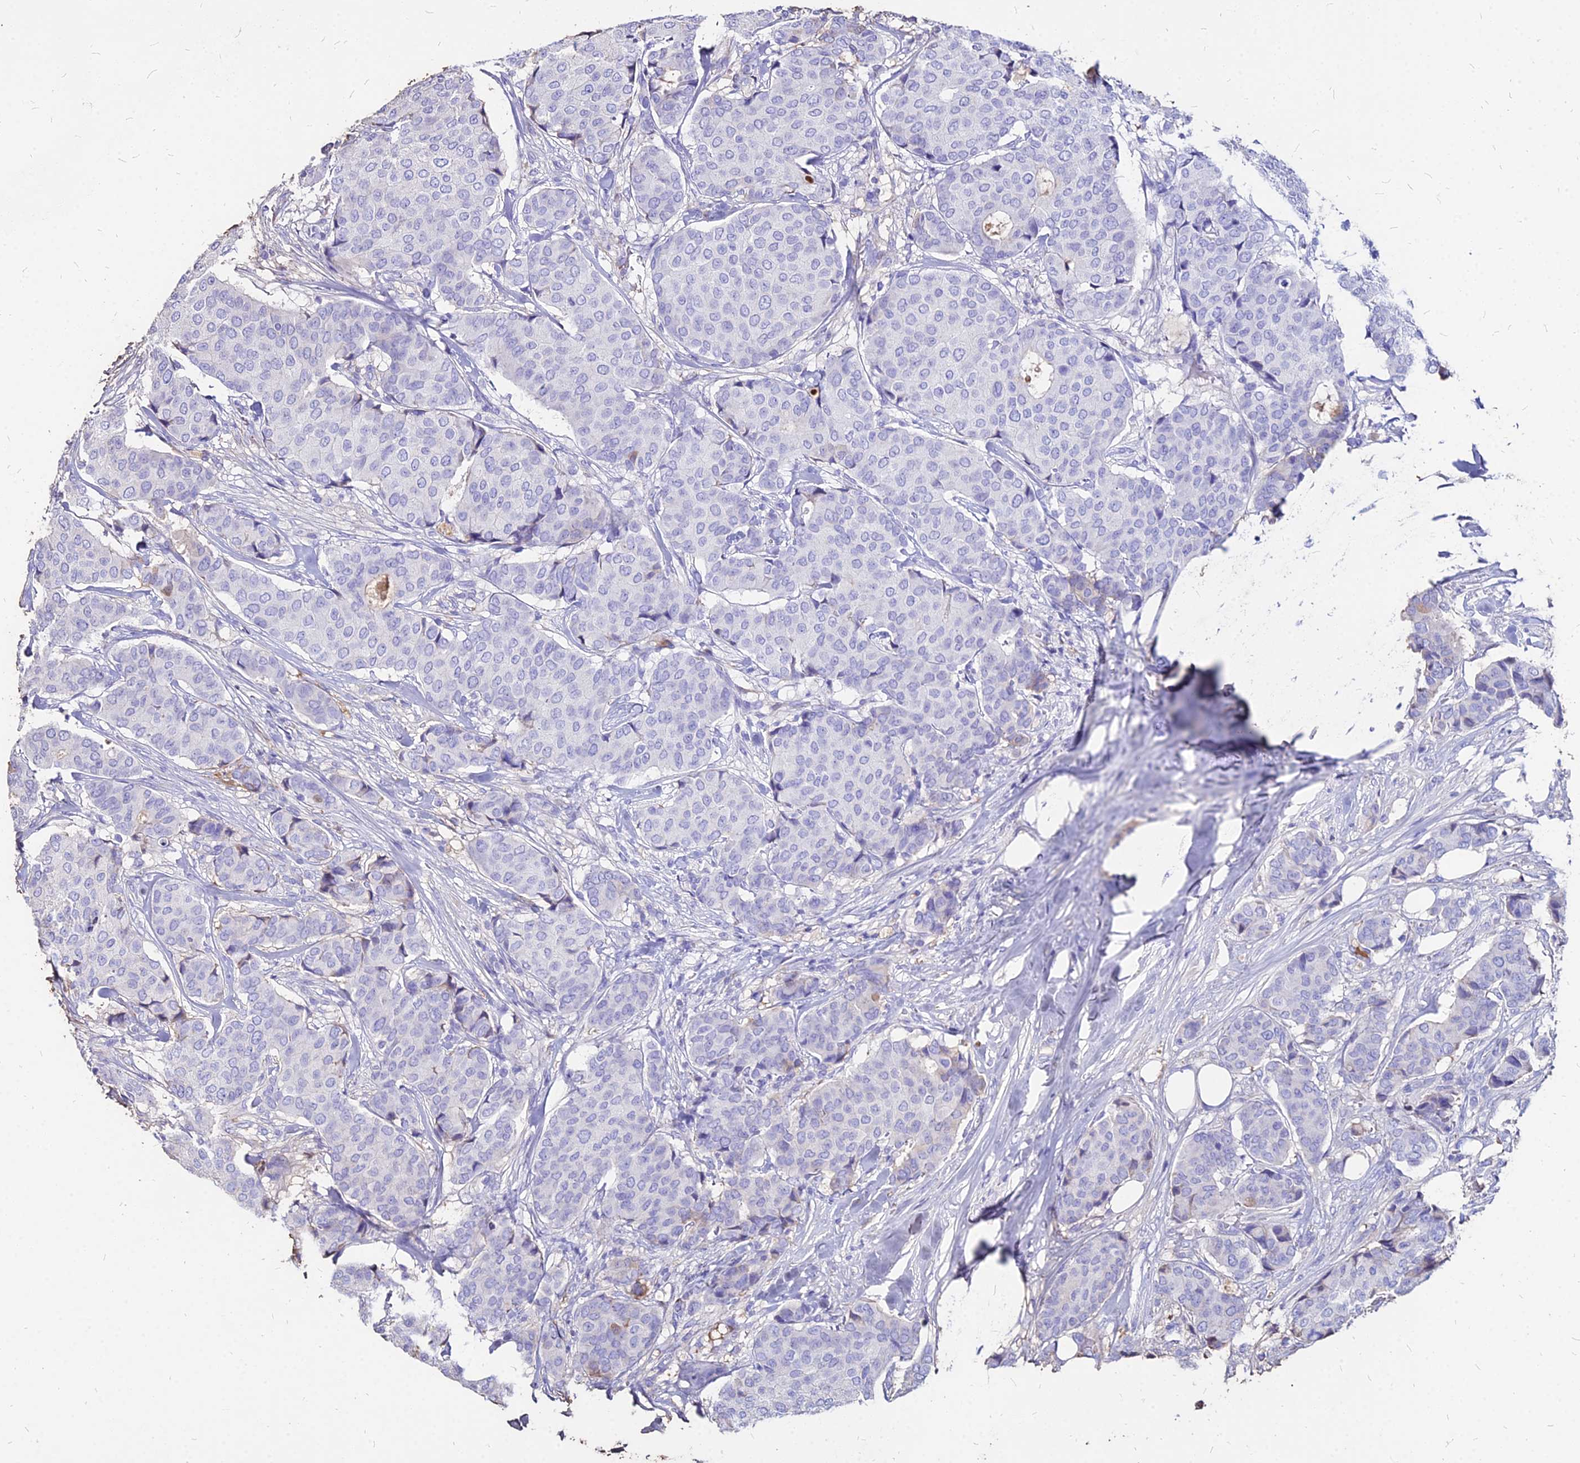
{"staining": {"intensity": "negative", "quantity": "none", "location": "none"}, "tissue": "breast cancer", "cell_type": "Tumor cells", "image_type": "cancer", "snomed": [{"axis": "morphology", "description": "Duct carcinoma"}, {"axis": "topography", "description": "Breast"}], "caption": "This is a micrograph of IHC staining of intraductal carcinoma (breast), which shows no expression in tumor cells.", "gene": "NME5", "patient": {"sex": "female", "age": 75}}